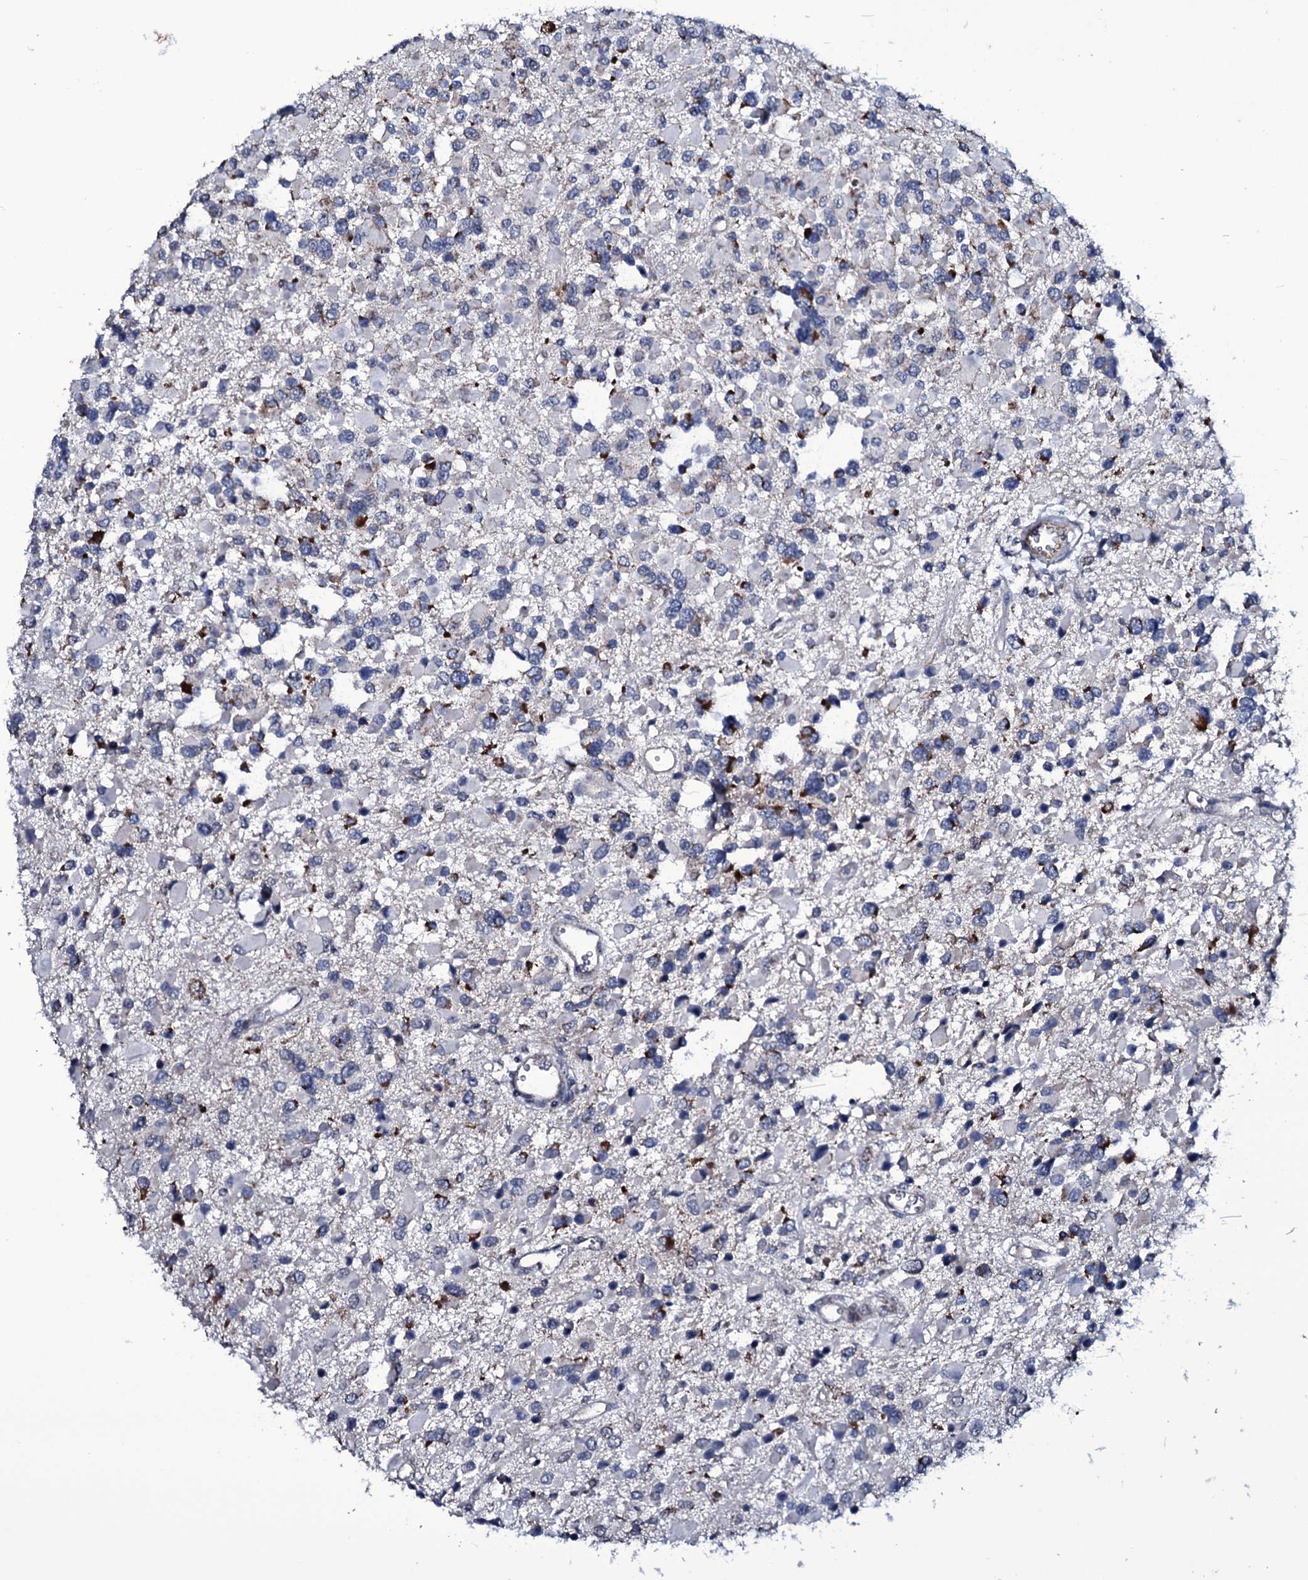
{"staining": {"intensity": "negative", "quantity": "none", "location": "none"}, "tissue": "glioma", "cell_type": "Tumor cells", "image_type": "cancer", "snomed": [{"axis": "morphology", "description": "Glioma, malignant, High grade"}, {"axis": "topography", "description": "Brain"}], "caption": "This is an immunohistochemistry (IHC) histopathology image of glioma. There is no staining in tumor cells.", "gene": "WIPF3", "patient": {"sex": "male", "age": 53}}